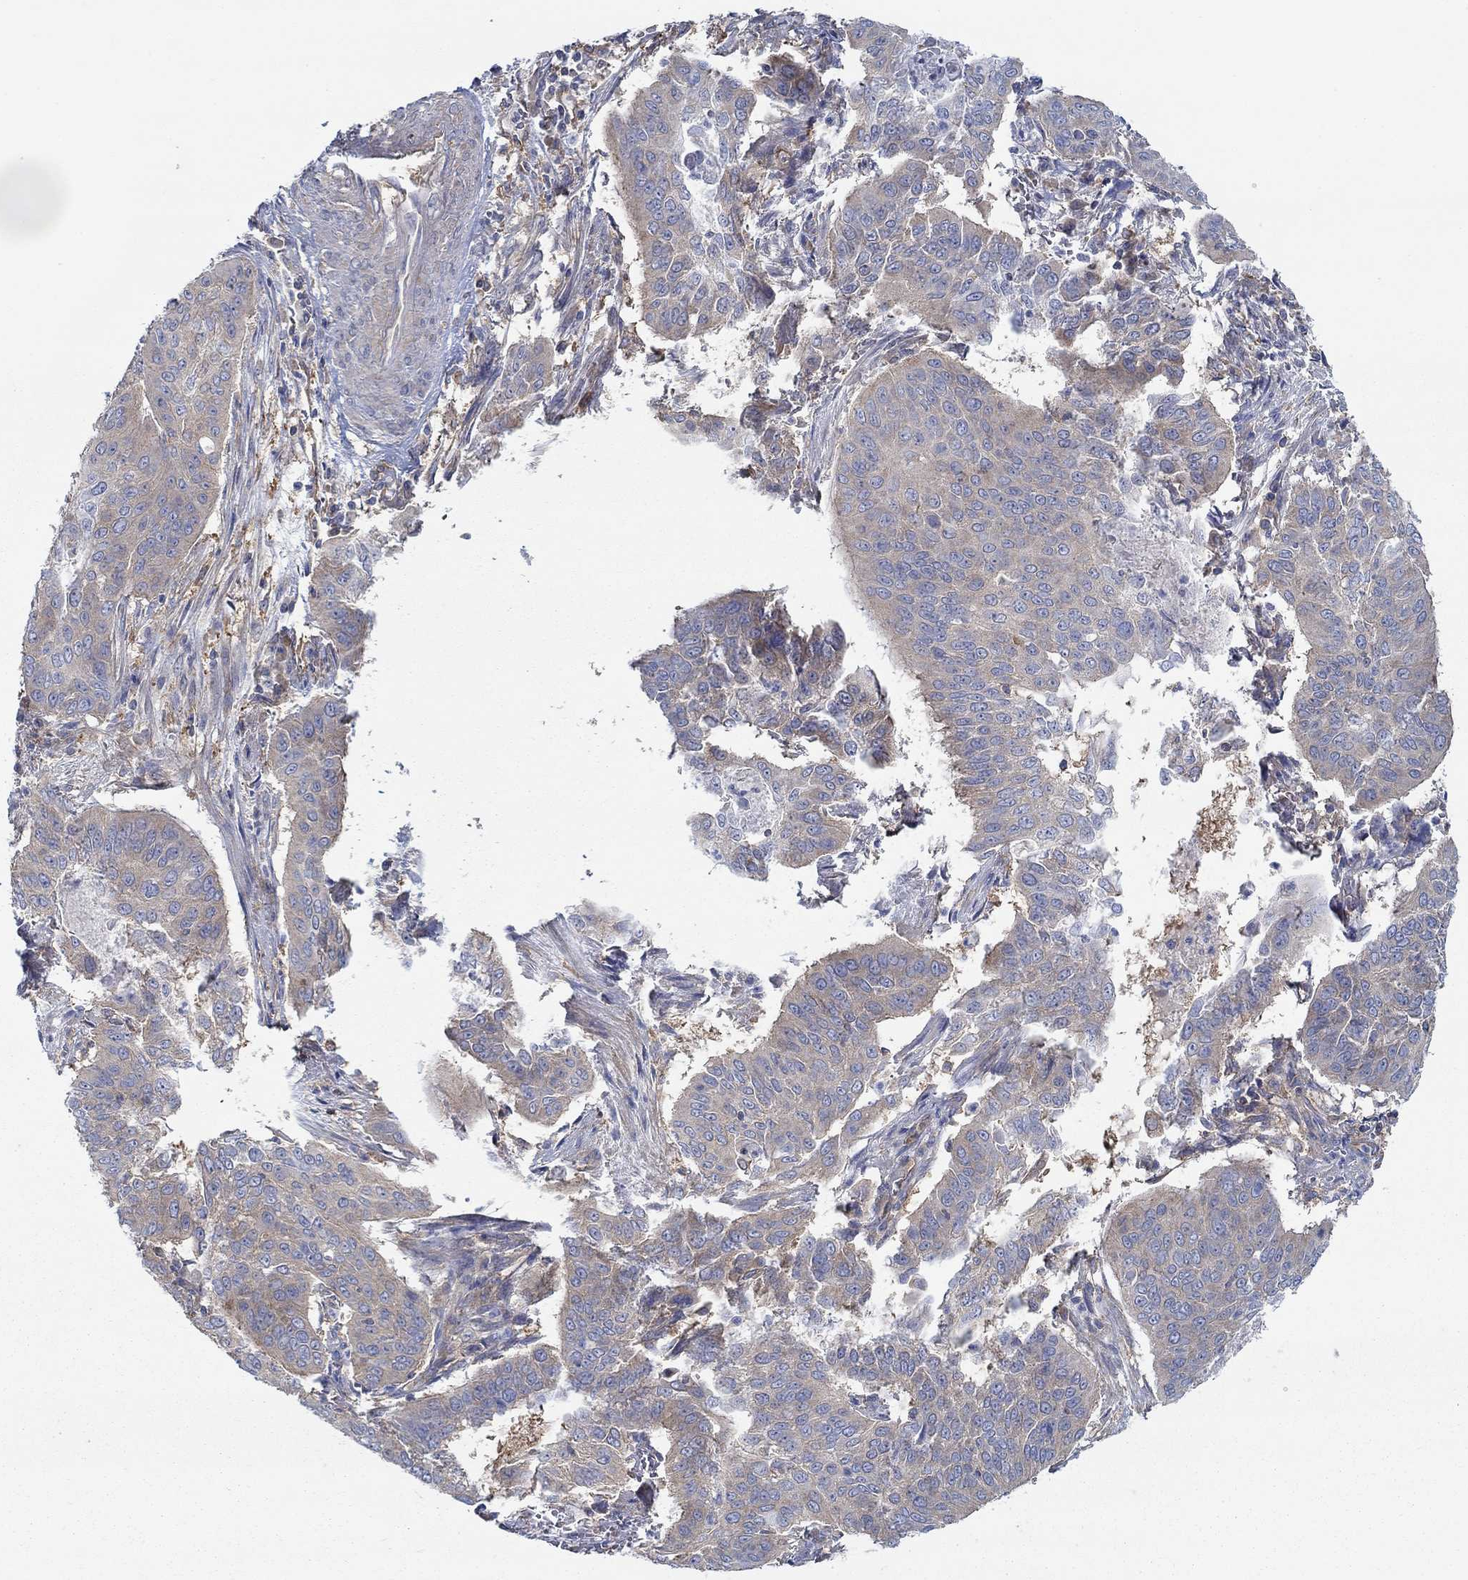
{"staining": {"intensity": "weak", "quantity": ">75%", "location": "cytoplasmic/membranous"}, "tissue": "cervical cancer", "cell_type": "Tumor cells", "image_type": "cancer", "snomed": [{"axis": "morphology", "description": "Squamous cell carcinoma, NOS"}, {"axis": "topography", "description": "Cervix"}], "caption": "The micrograph demonstrates staining of cervical cancer (squamous cell carcinoma), revealing weak cytoplasmic/membranous protein staining (brown color) within tumor cells.", "gene": "SPAG9", "patient": {"sex": "female", "age": 39}}